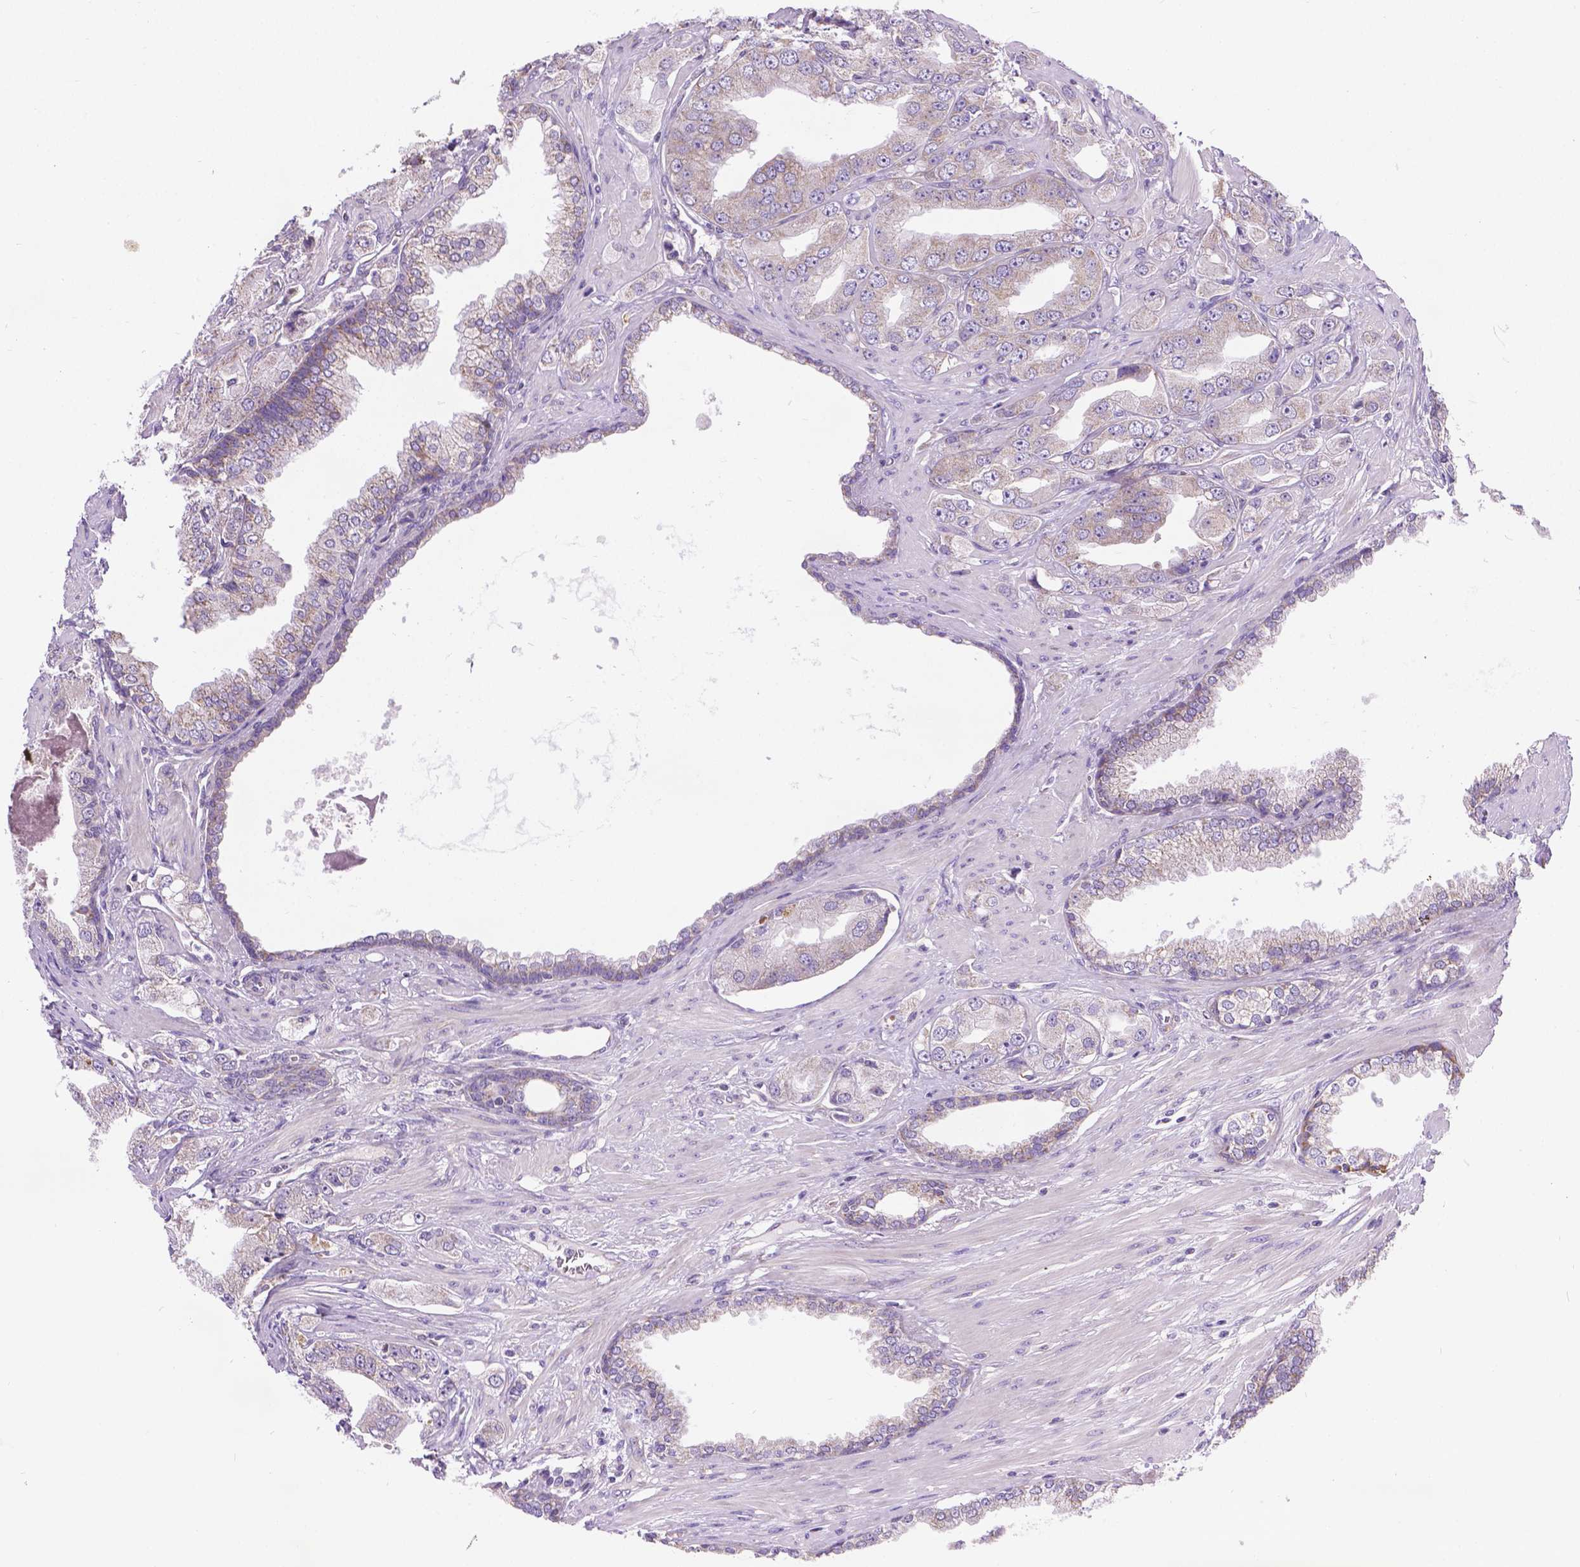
{"staining": {"intensity": "weak", "quantity": "<25%", "location": "cytoplasmic/membranous"}, "tissue": "prostate cancer", "cell_type": "Tumor cells", "image_type": "cancer", "snomed": [{"axis": "morphology", "description": "Adenocarcinoma, Low grade"}, {"axis": "topography", "description": "Prostate"}], "caption": "A photomicrograph of human low-grade adenocarcinoma (prostate) is negative for staining in tumor cells.", "gene": "CSPG5", "patient": {"sex": "male", "age": 60}}